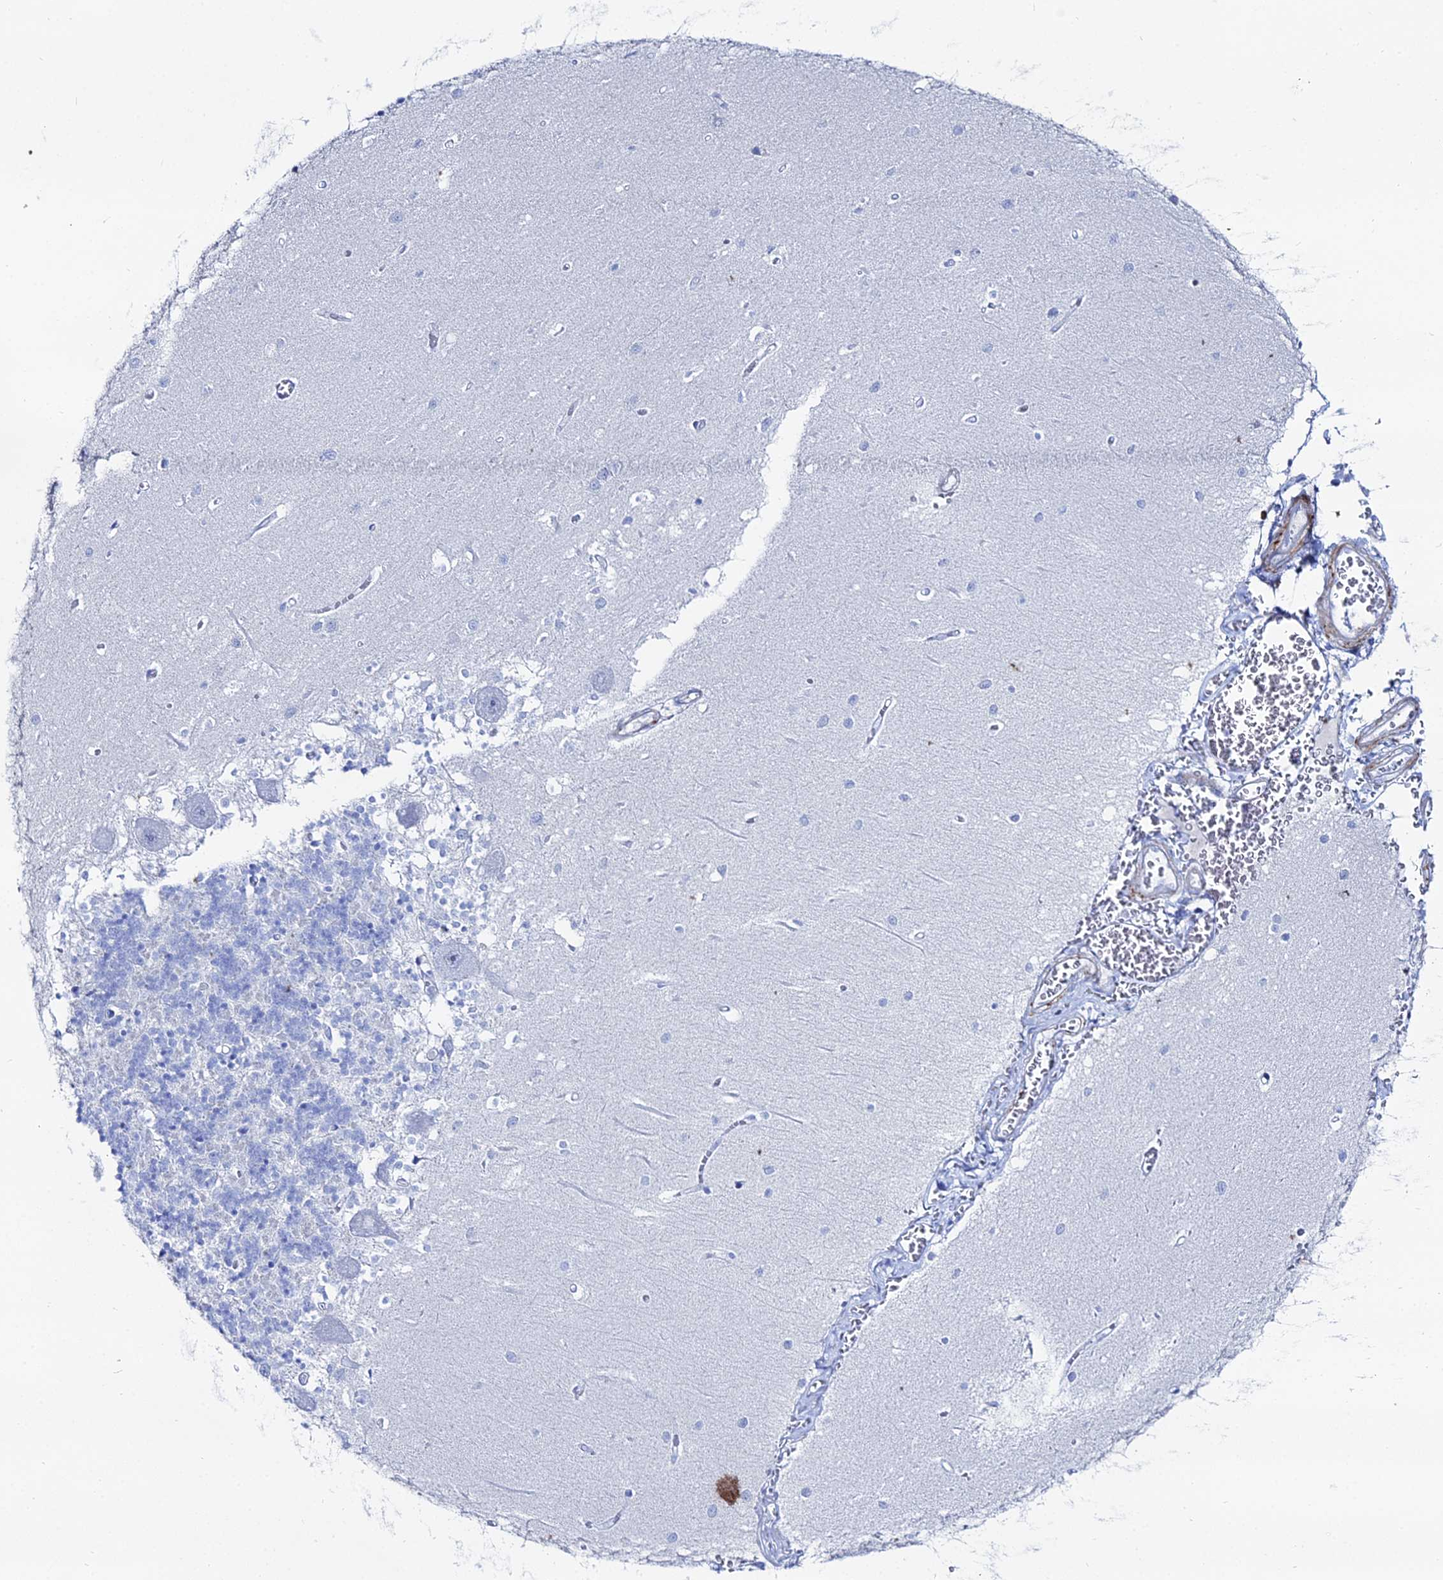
{"staining": {"intensity": "negative", "quantity": "none", "location": "none"}, "tissue": "cerebellum", "cell_type": "Cells in granular layer", "image_type": "normal", "snomed": [{"axis": "morphology", "description": "Normal tissue, NOS"}, {"axis": "topography", "description": "Cerebellum"}], "caption": "Immunohistochemistry histopathology image of benign human cerebellum stained for a protein (brown), which displays no expression in cells in granular layer.", "gene": "DHX34", "patient": {"sex": "male", "age": 37}}